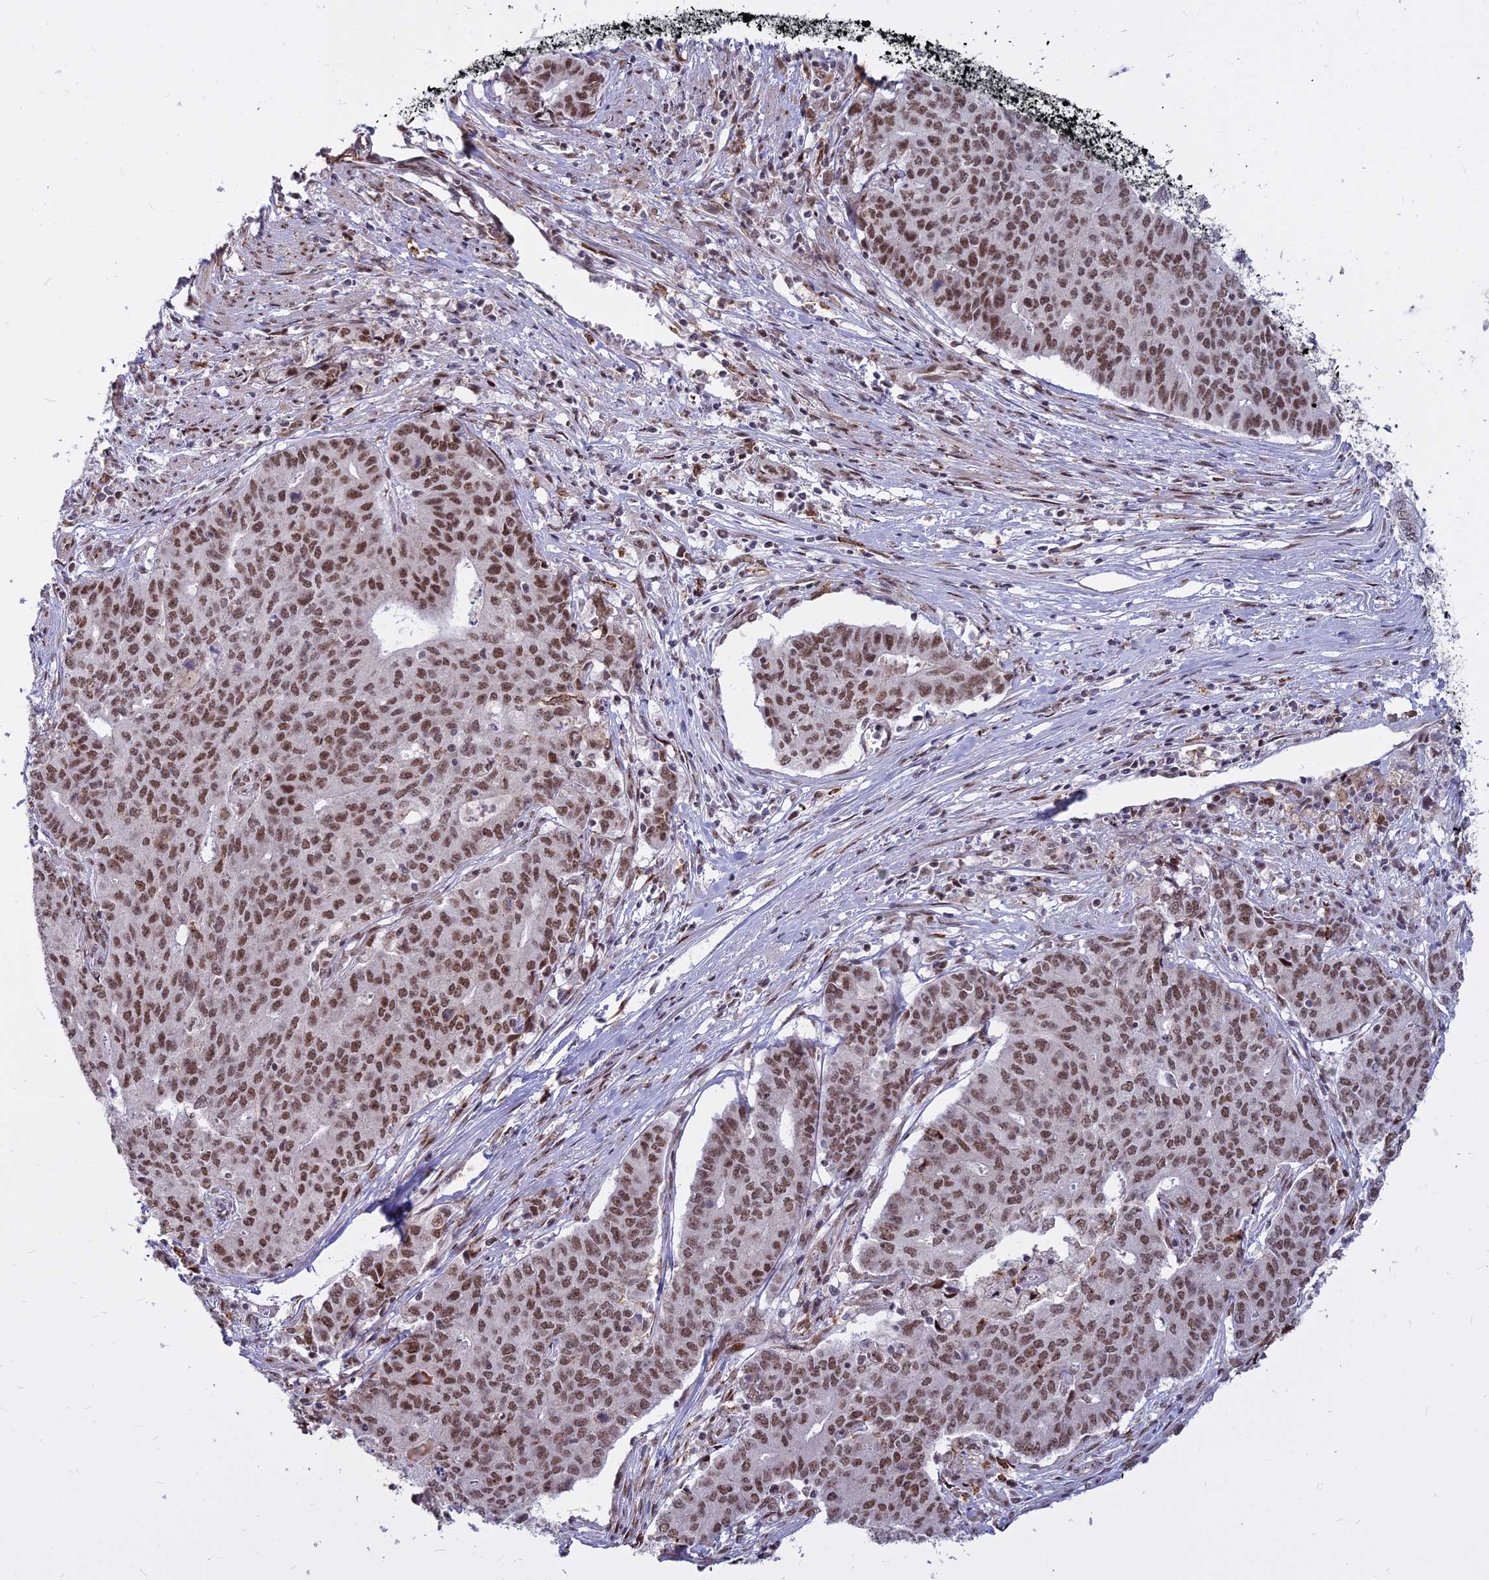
{"staining": {"intensity": "moderate", "quantity": ">75%", "location": "nuclear"}, "tissue": "endometrial cancer", "cell_type": "Tumor cells", "image_type": "cancer", "snomed": [{"axis": "morphology", "description": "Adenocarcinoma, NOS"}, {"axis": "topography", "description": "Endometrium"}], "caption": "A brown stain highlights moderate nuclear positivity of a protein in human adenocarcinoma (endometrial) tumor cells.", "gene": "ALG10", "patient": {"sex": "female", "age": 59}}